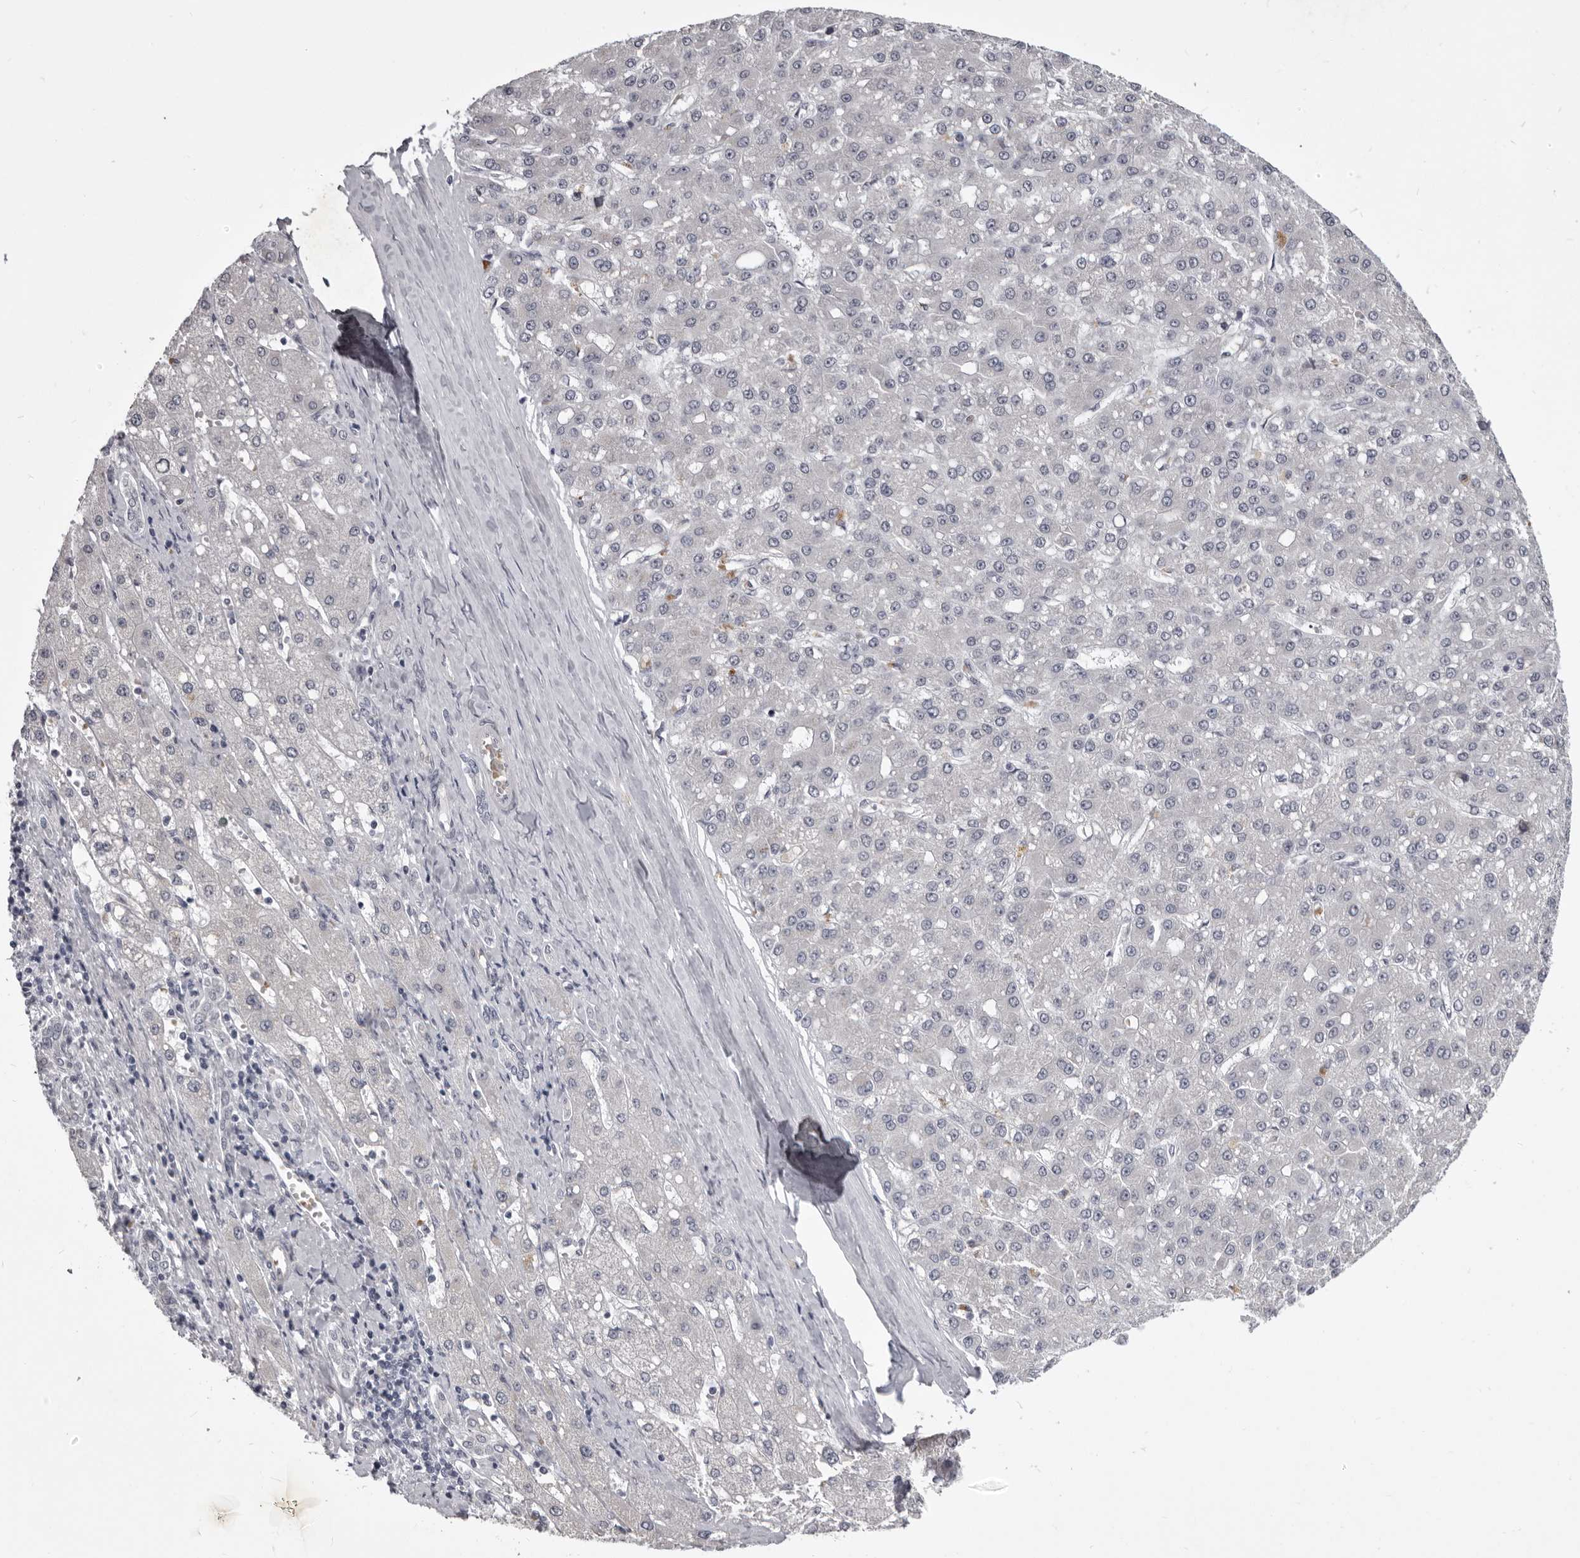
{"staining": {"intensity": "negative", "quantity": "none", "location": "none"}, "tissue": "liver cancer", "cell_type": "Tumor cells", "image_type": "cancer", "snomed": [{"axis": "morphology", "description": "Carcinoma, Hepatocellular, NOS"}, {"axis": "topography", "description": "Liver"}], "caption": "DAB immunohistochemical staining of liver cancer (hepatocellular carcinoma) shows no significant staining in tumor cells.", "gene": "EPHA10", "patient": {"sex": "male", "age": 67}}